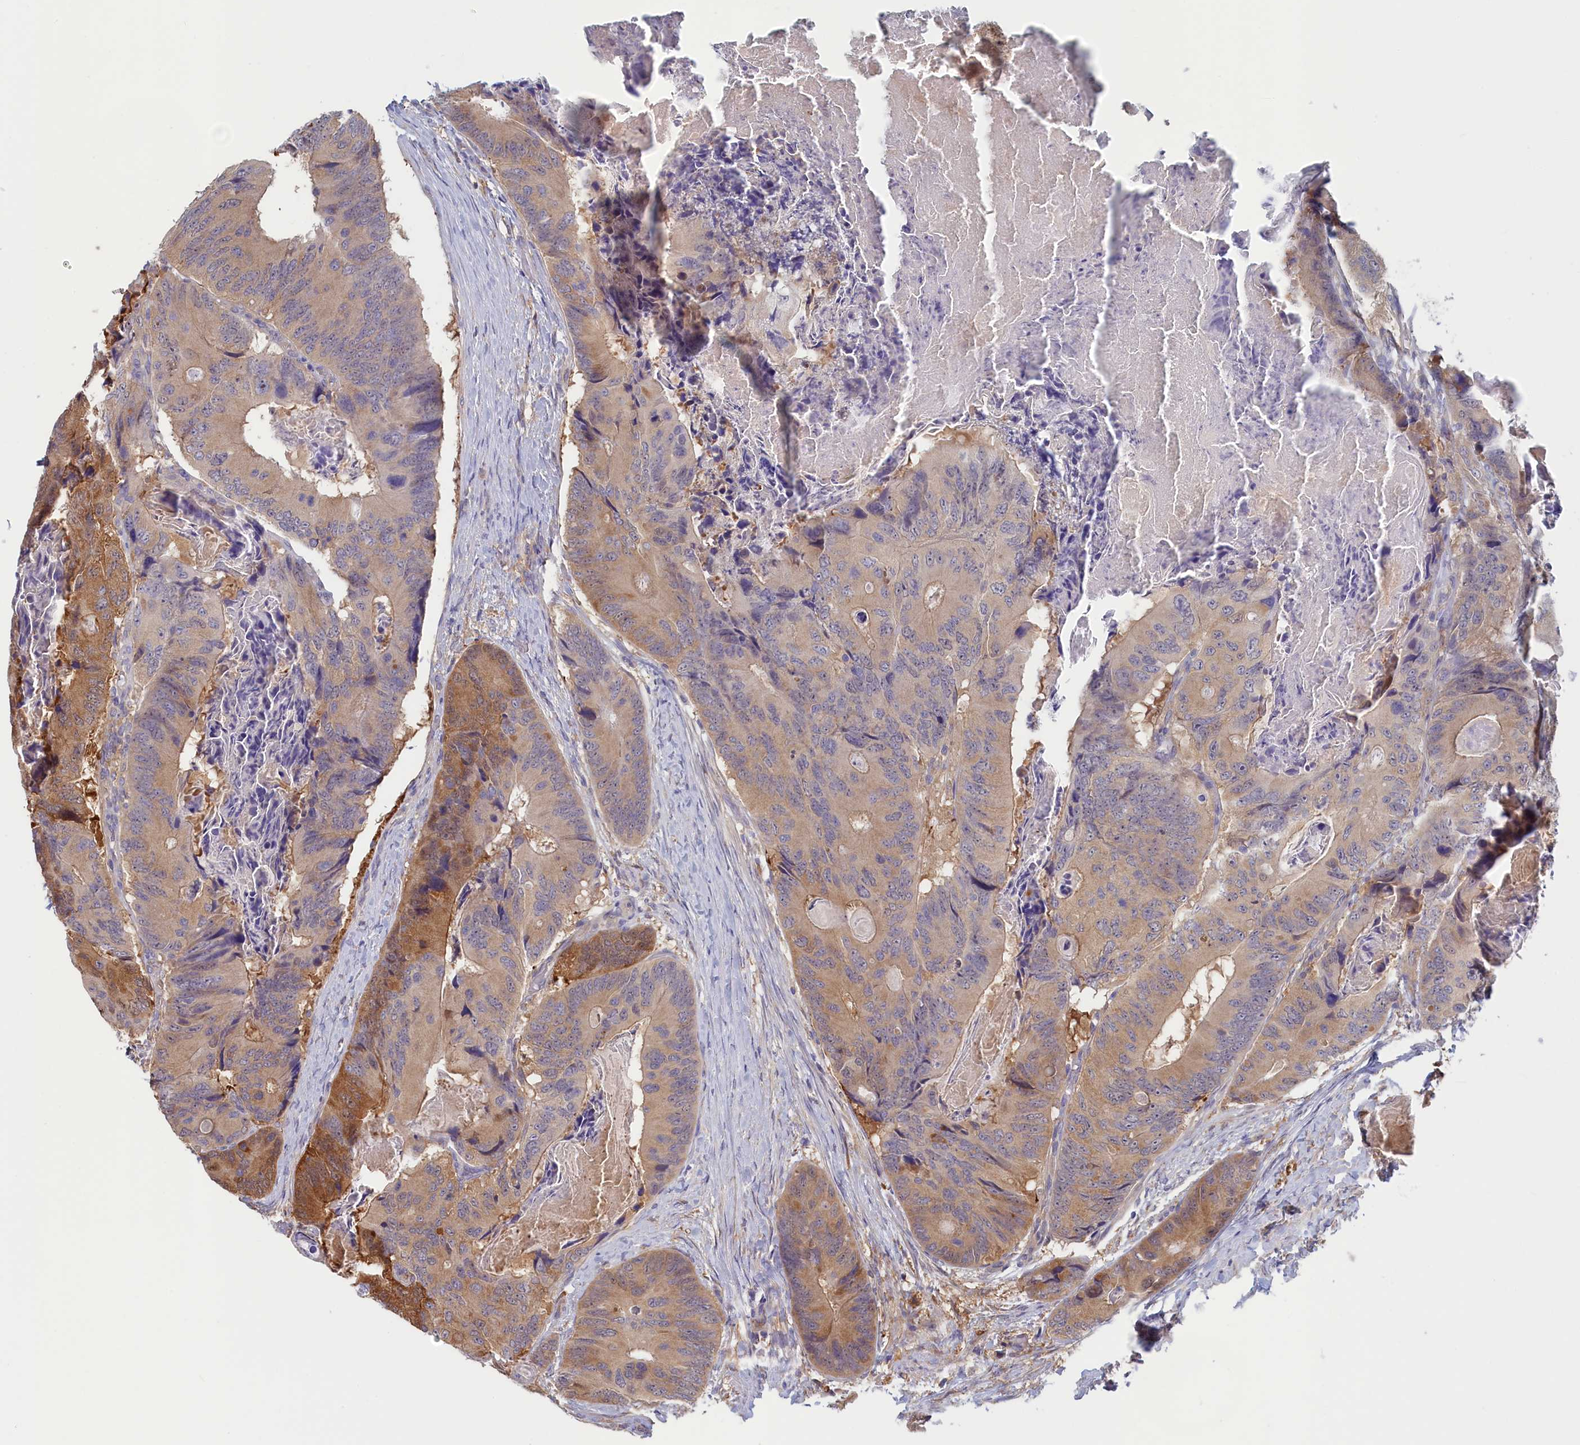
{"staining": {"intensity": "moderate", "quantity": "25%-75%", "location": "cytoplasmic/membranous"}, "tissue": "colorectal cancer", "cell_type": "Tumor cells", "image_type": "cancer", "snomed": [{"axis": "morphology", "description": "Adenocarcinoma, NOS"}, {"axis": "topography", "description": "Colon"}], "caption": "Colorectal adenocarcinoma was stained to show a protein in brown. There is medium levels of moderate cytoplasmic/membranous staining in approximately 25%-75% of tumor cells. Immunohistochemistry stains the protein of interest in brown and the nuclei are stained blue.", "gene": "SYNDIG1L", "patient": {"sex": "male", "age": 84}}